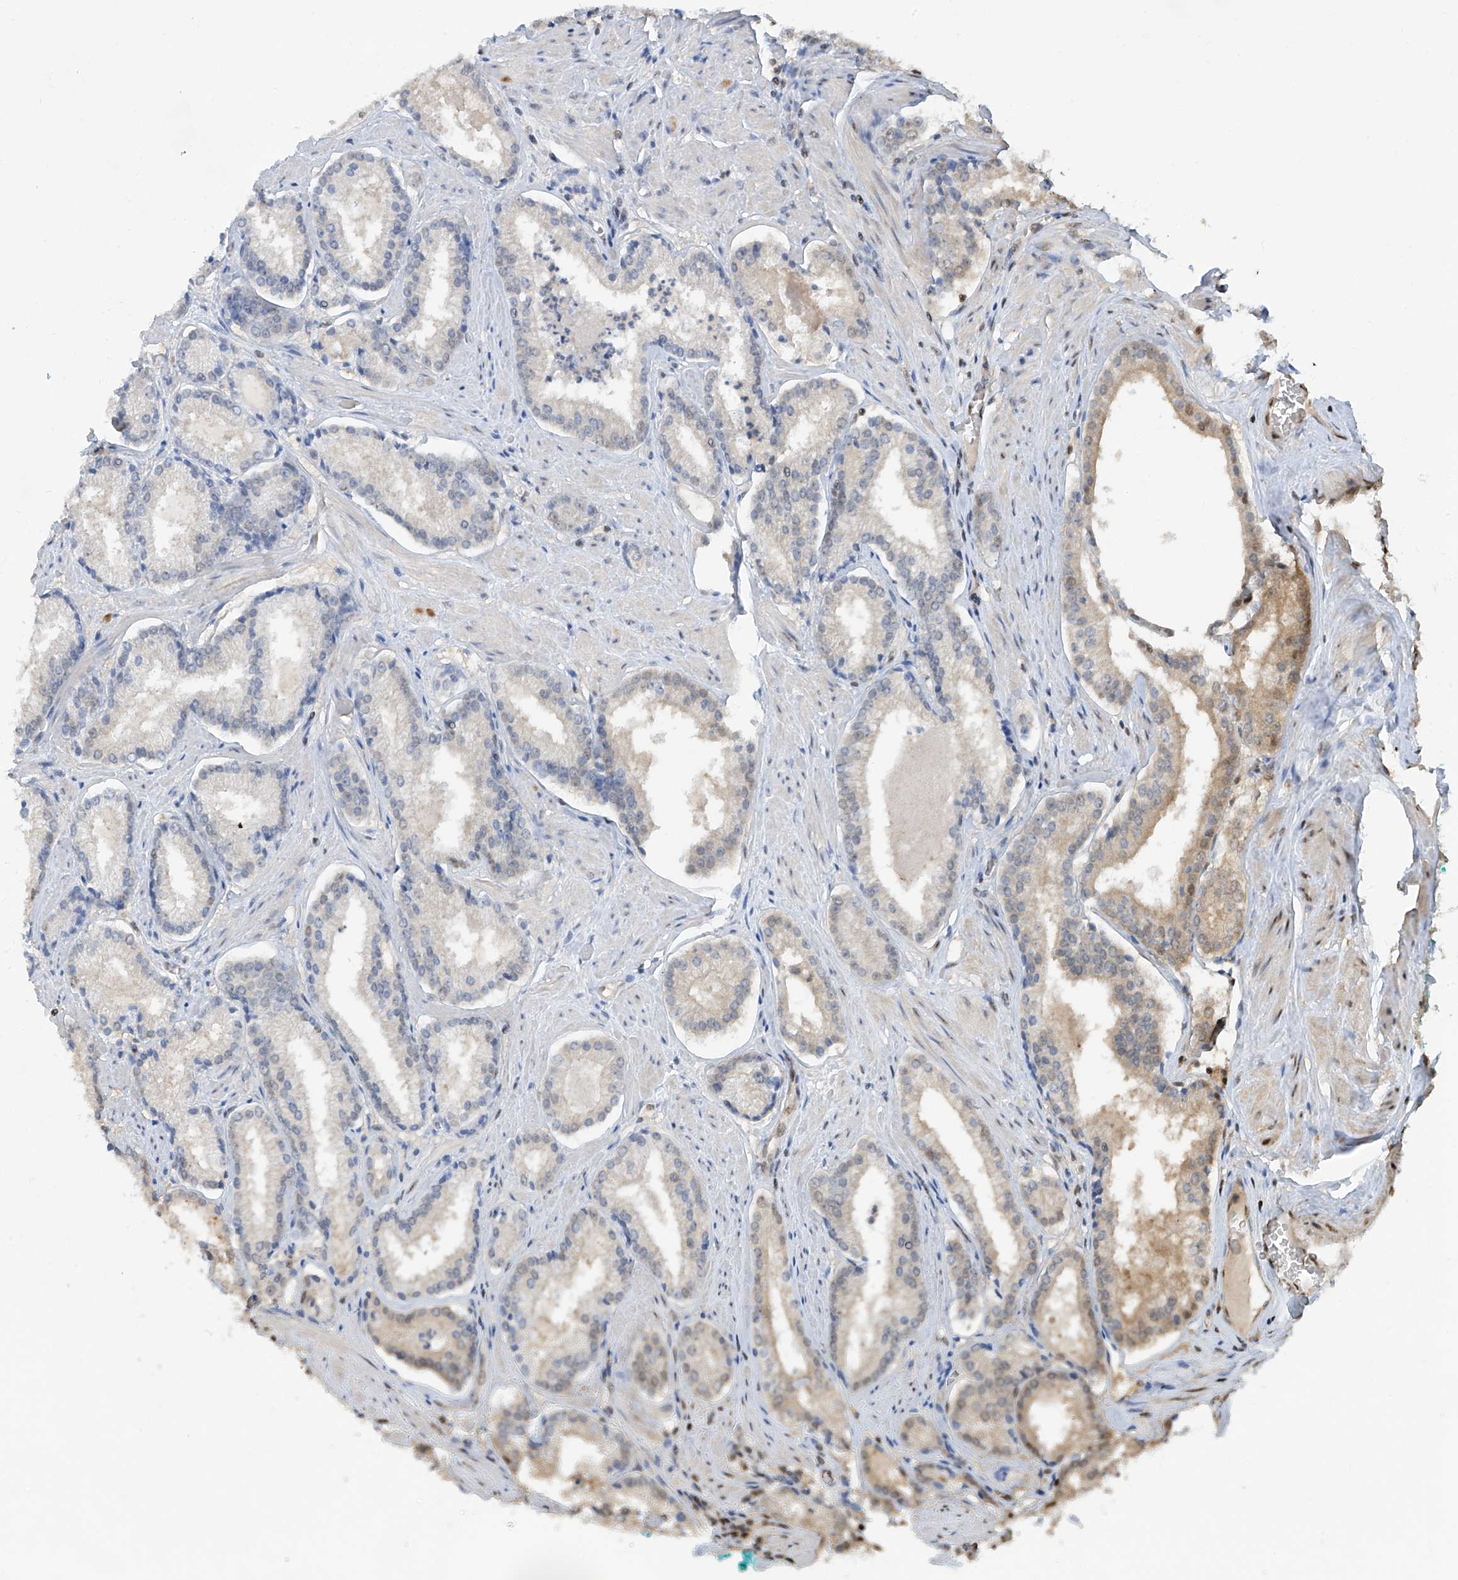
{"staining": {"intensity": "weak", "quantity": "<25%", "location": "cytoplasmic/membranous"}, "tissue": "prostate cancer", "cell_type": "Tumor cells", "image_type": "cancer", "snomed": [{"axis": "morphology", "description": "Adenocarcinoma, Low grade"}, {"axis": "topography", "description": "Prostate"}], "caption": "The histopathology image demonstrates no significant staining in tumor cells of prostate cancer.", "gene": "PMM1", "patient": {"sex": "male", "age": 54}}